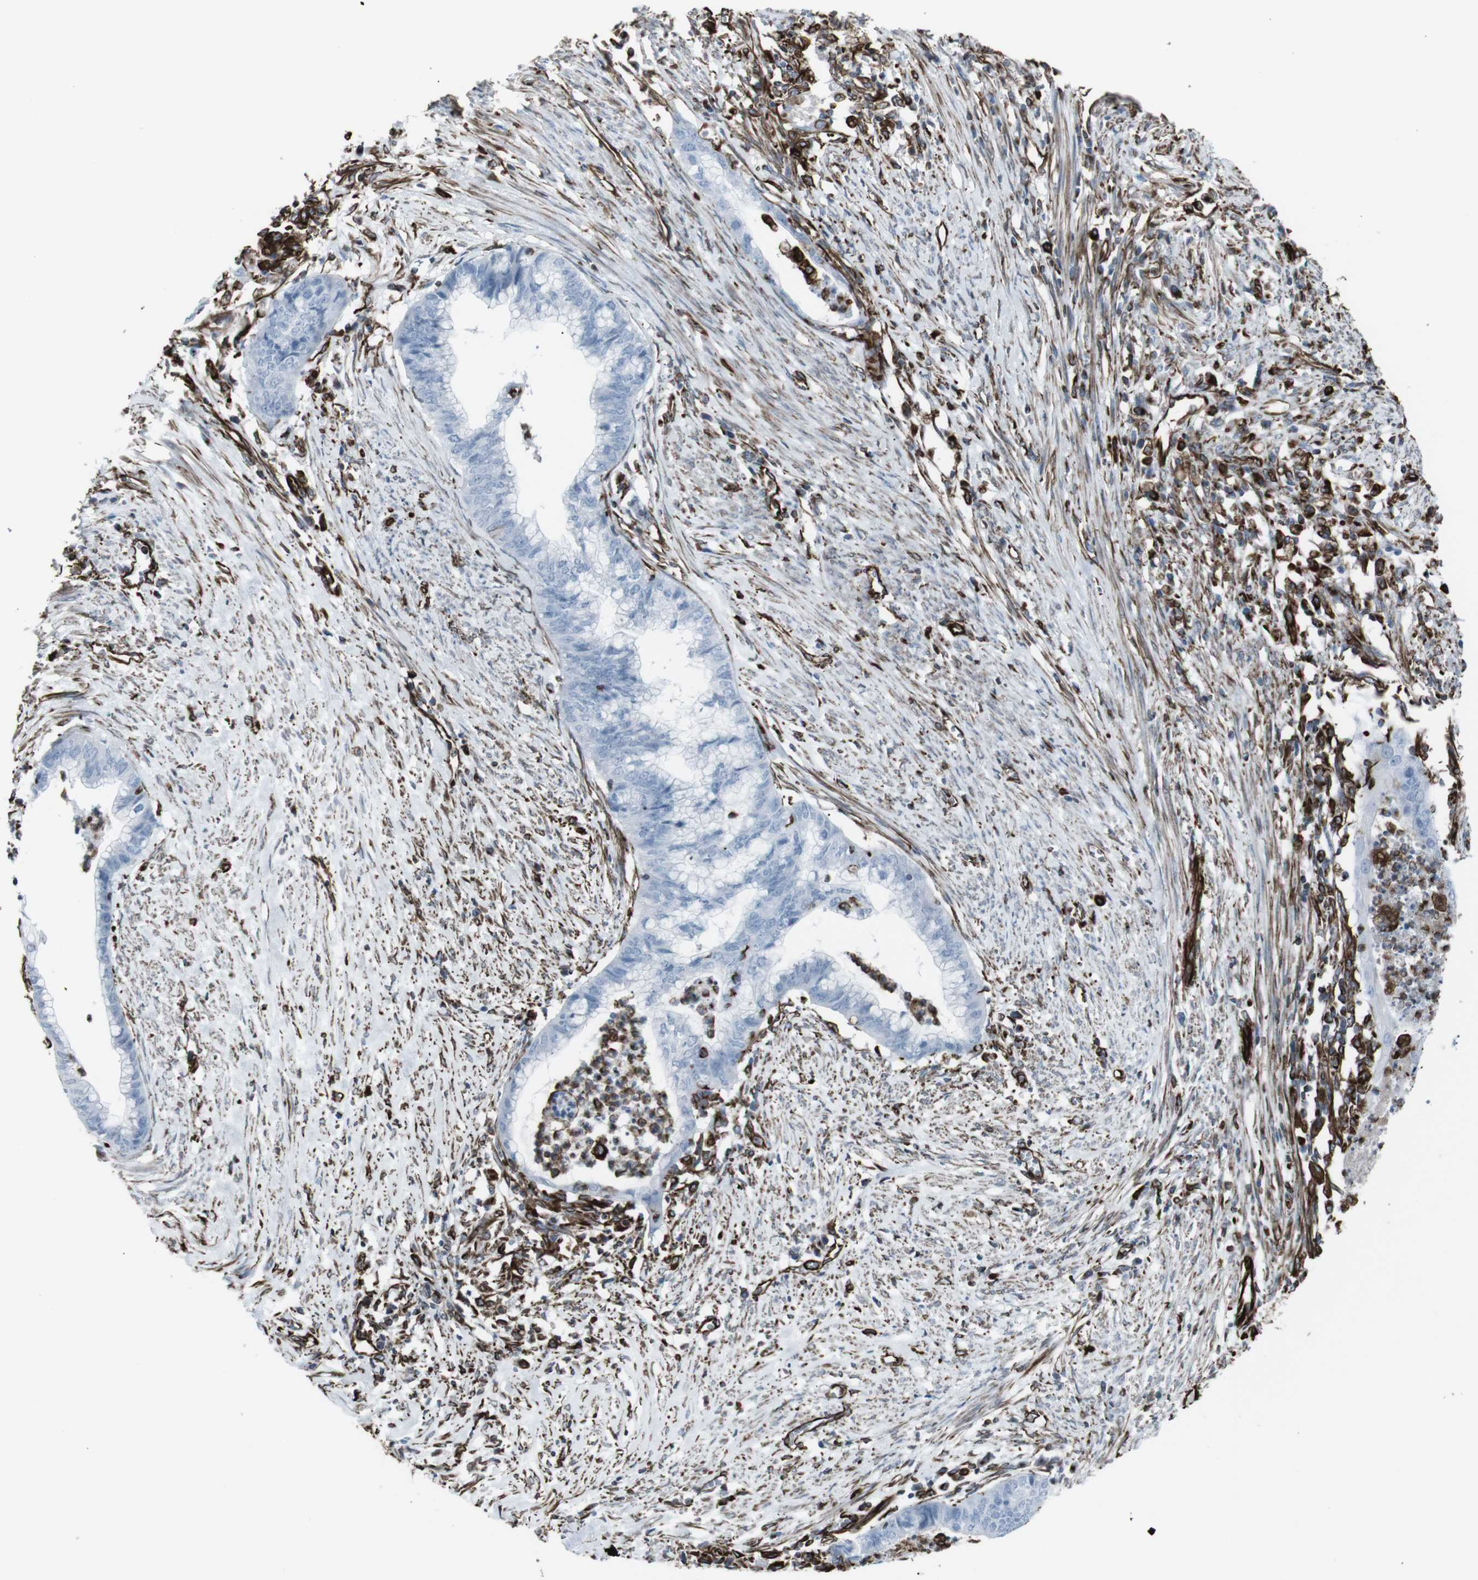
{"staining": {"intensity": "negative", "quantity": "none", "location": "none"}, "tissue": "endometrial cancer", "cell_type": "Tumor cells", "image_type": "cancer", "snomed": [{"axis": "morphology", "description": "Necrosis, NOS"}, {"axis": "morphology", "description": "Adenocarcinoma, NOS"}, {"axis": "topography", "description": "Endometrium"}], "caption": "Protein analysis of adenocarcinoma (endometrial) demonstrates no significant expression in tumor cells.", "gene": "ZDHHC6", "patient": {"sex": "female", "age": 79}}